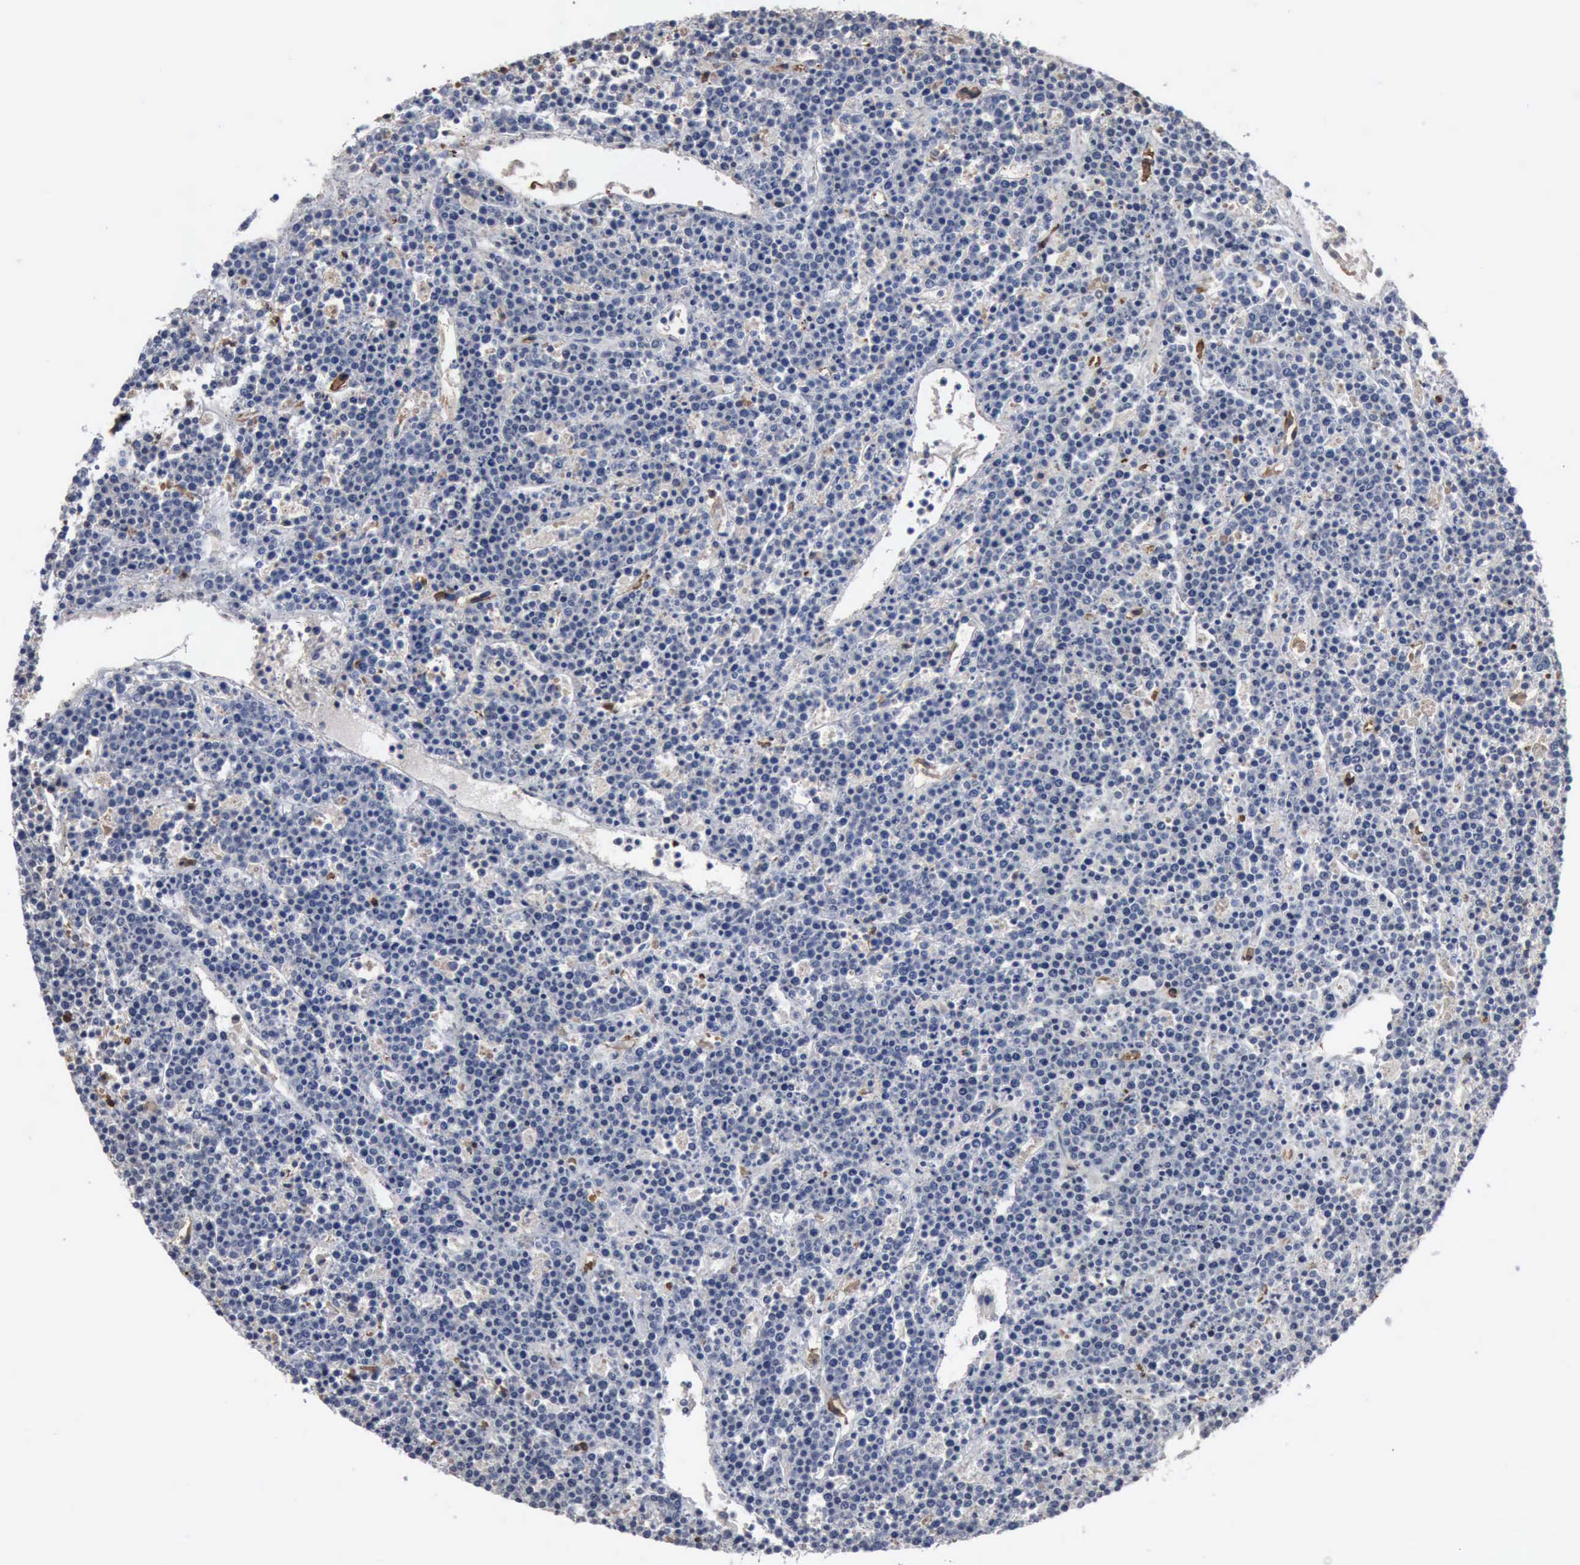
{"staining": {"intensity": "negative", "quantity": "none", "location": "none"}, "tissue": "lymphoma", "cell_type": "Tumor cells", "image_type": "cancer", "snomed": [{"axis": "morphology", "description": "Malignant lymphoma, non-Hodgkin's type, High grade"}, {"axis": "topography", "description": "Ovary"}], "caption": "IHC of lymphoma shows no staining in tumor cells.", "gene": "FSCN1", "patient": {"sex": "female", "age": 56}}